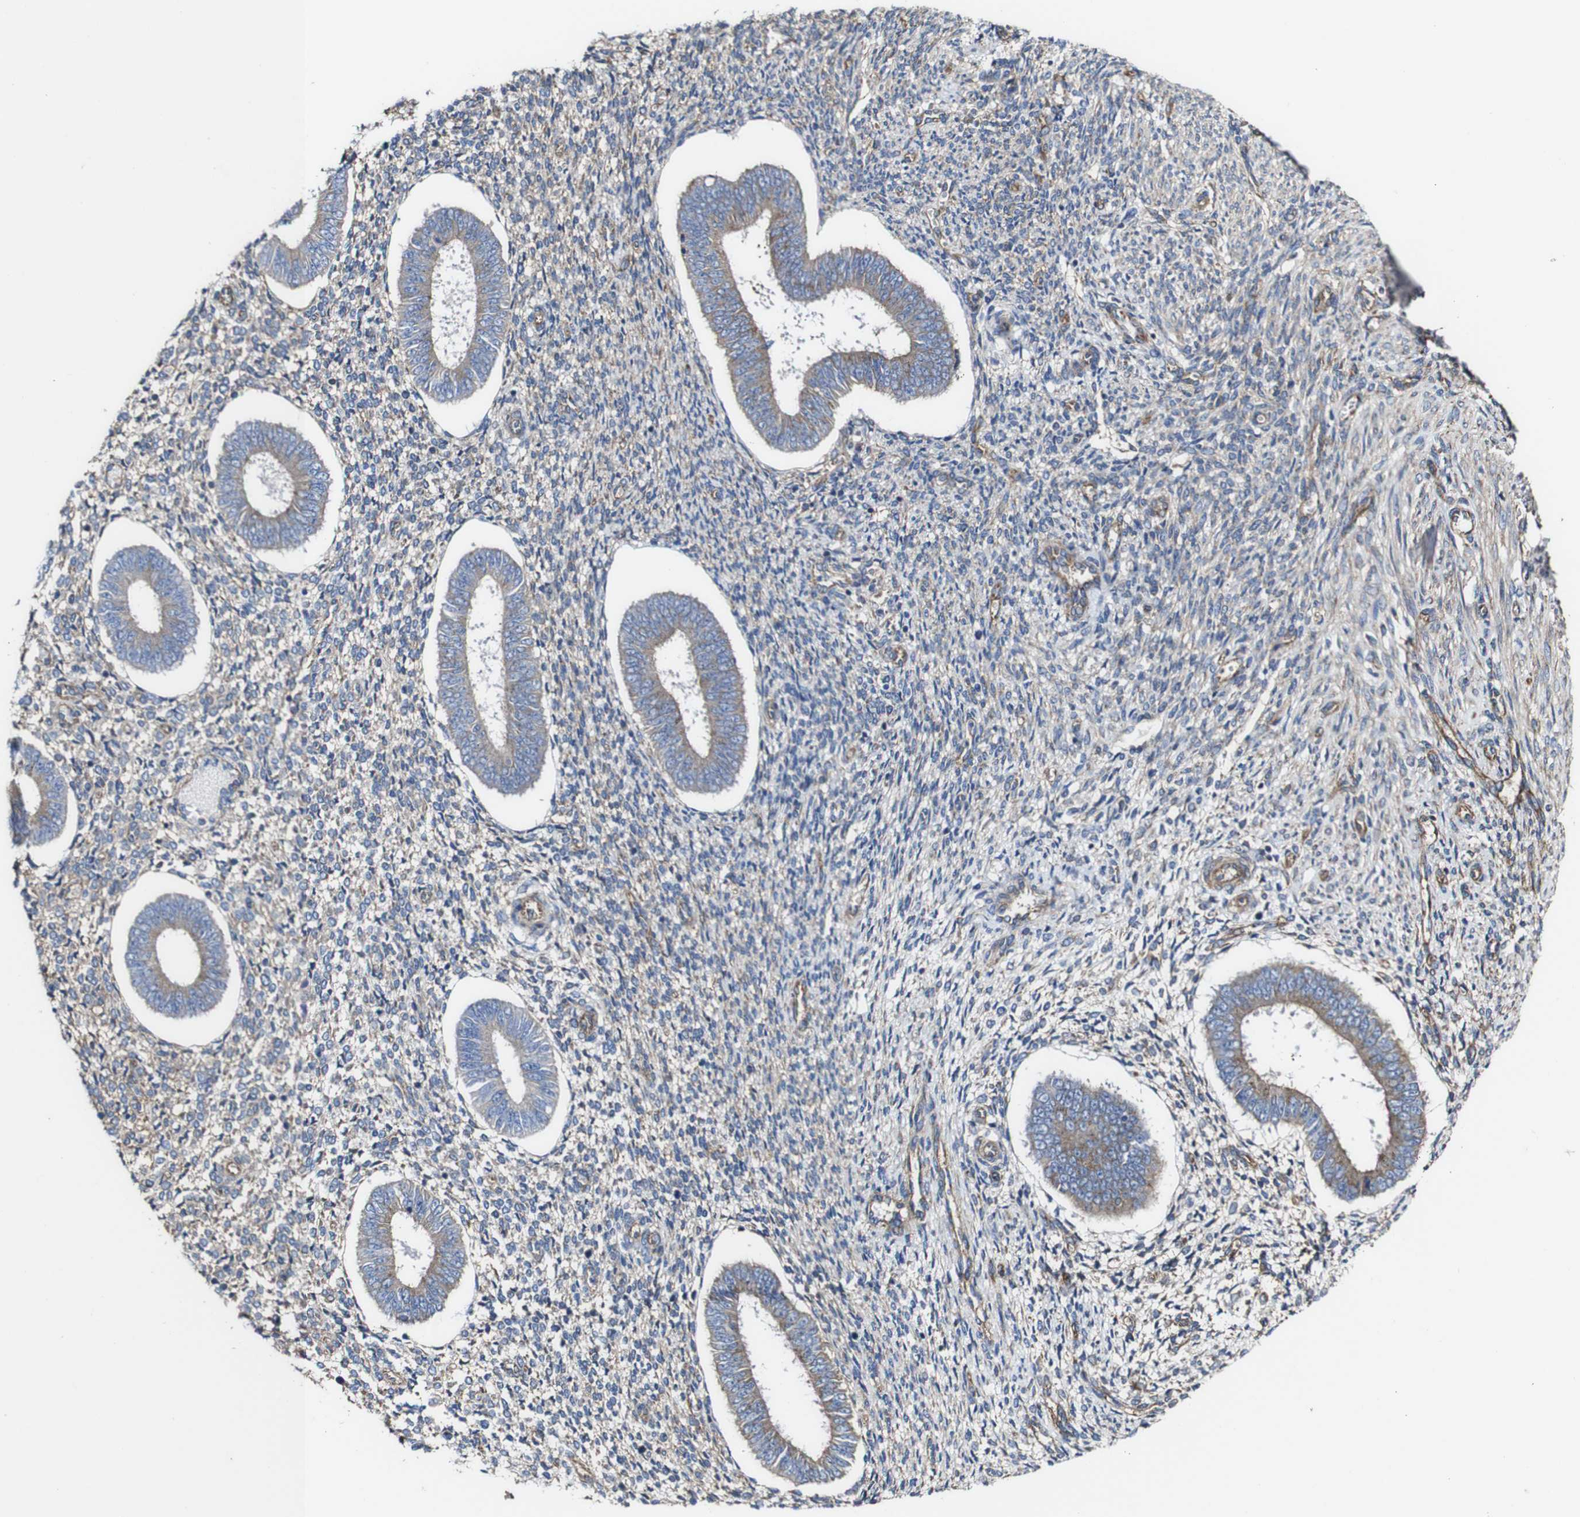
{"staining": {"intensity": "moderate", "quantity": "25%-75%", "location": "cytoplasmic/membranous"}, "tissue": "endometrium", "cell_type": "Cells in endometrial stroma", "image_type": "normal", "snomed": [{"axis": "morphology", "description": "Normal tissue, NOS"}, {"axis": "topography", "description": "Endometrium"}], "caption": "The histopathology image reveals immunohistochemical staining of benign endometrium. There is moderate cytoplasmic/membranous expression is appreciated in approximately 25%-75% of cells in endometrial stroma.", "gene": "CSF1R", "patient": {"sex": "female", "age": 35}}